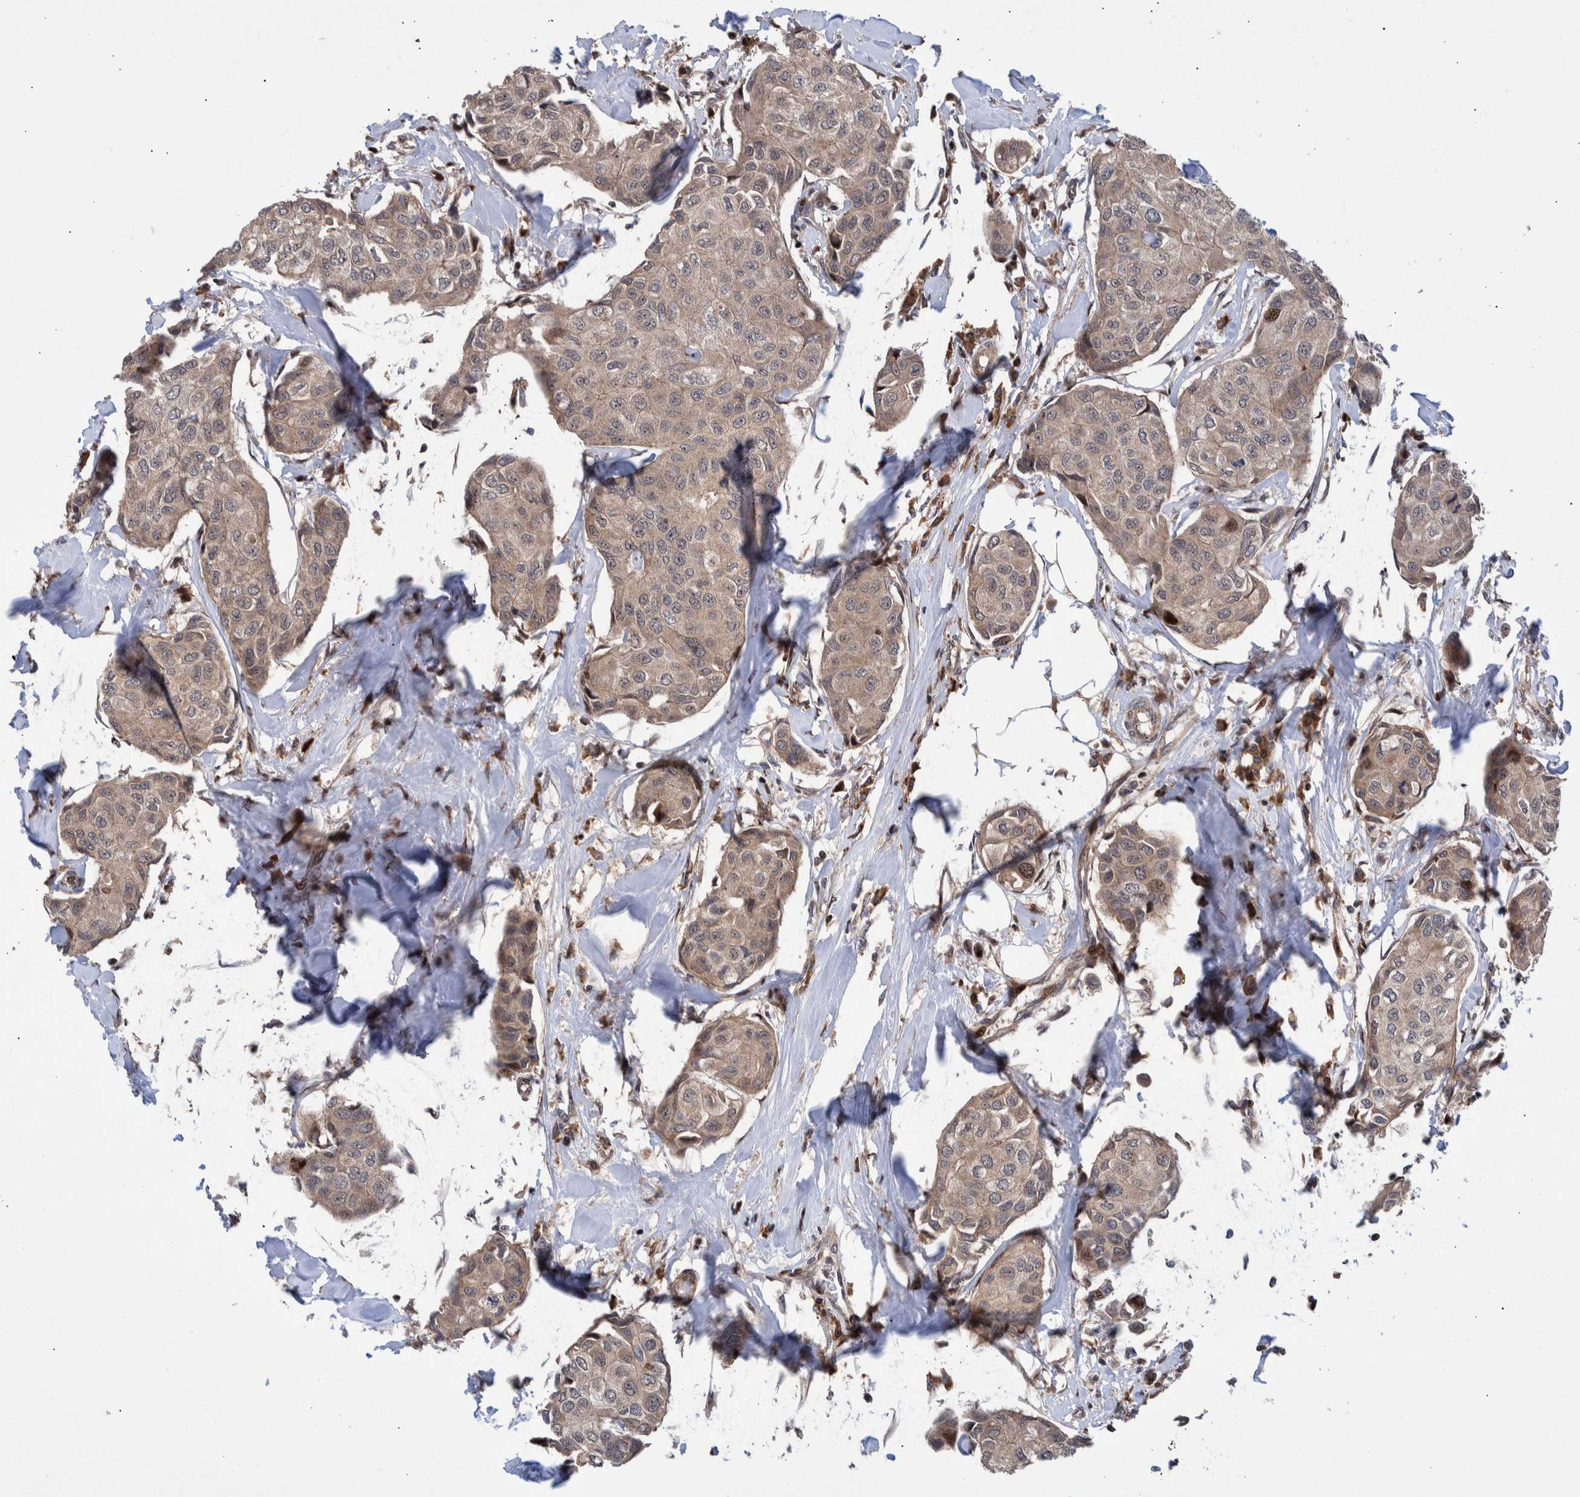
{"staining": {"intensity": "weak", "quantity": ">75%", "location": "cytoplasmic/membranous"}, "tissue": "breast cancer", "cell_type": "Tumor cells", "image_type": "cancer", "snomed": [{"axis": "morphology", "description": "Duct carcinoma"}, {"axis": "topography", "description": "Breast"}], "caption": "IHC (DAB) staining of breast invasive ductal carcinoma exhibits weak cytoplasmic/membranous protein expression in about >75% of tumor cells.", "gene": "SHISA6", "patient": {"sex": "female", "age": 80}}